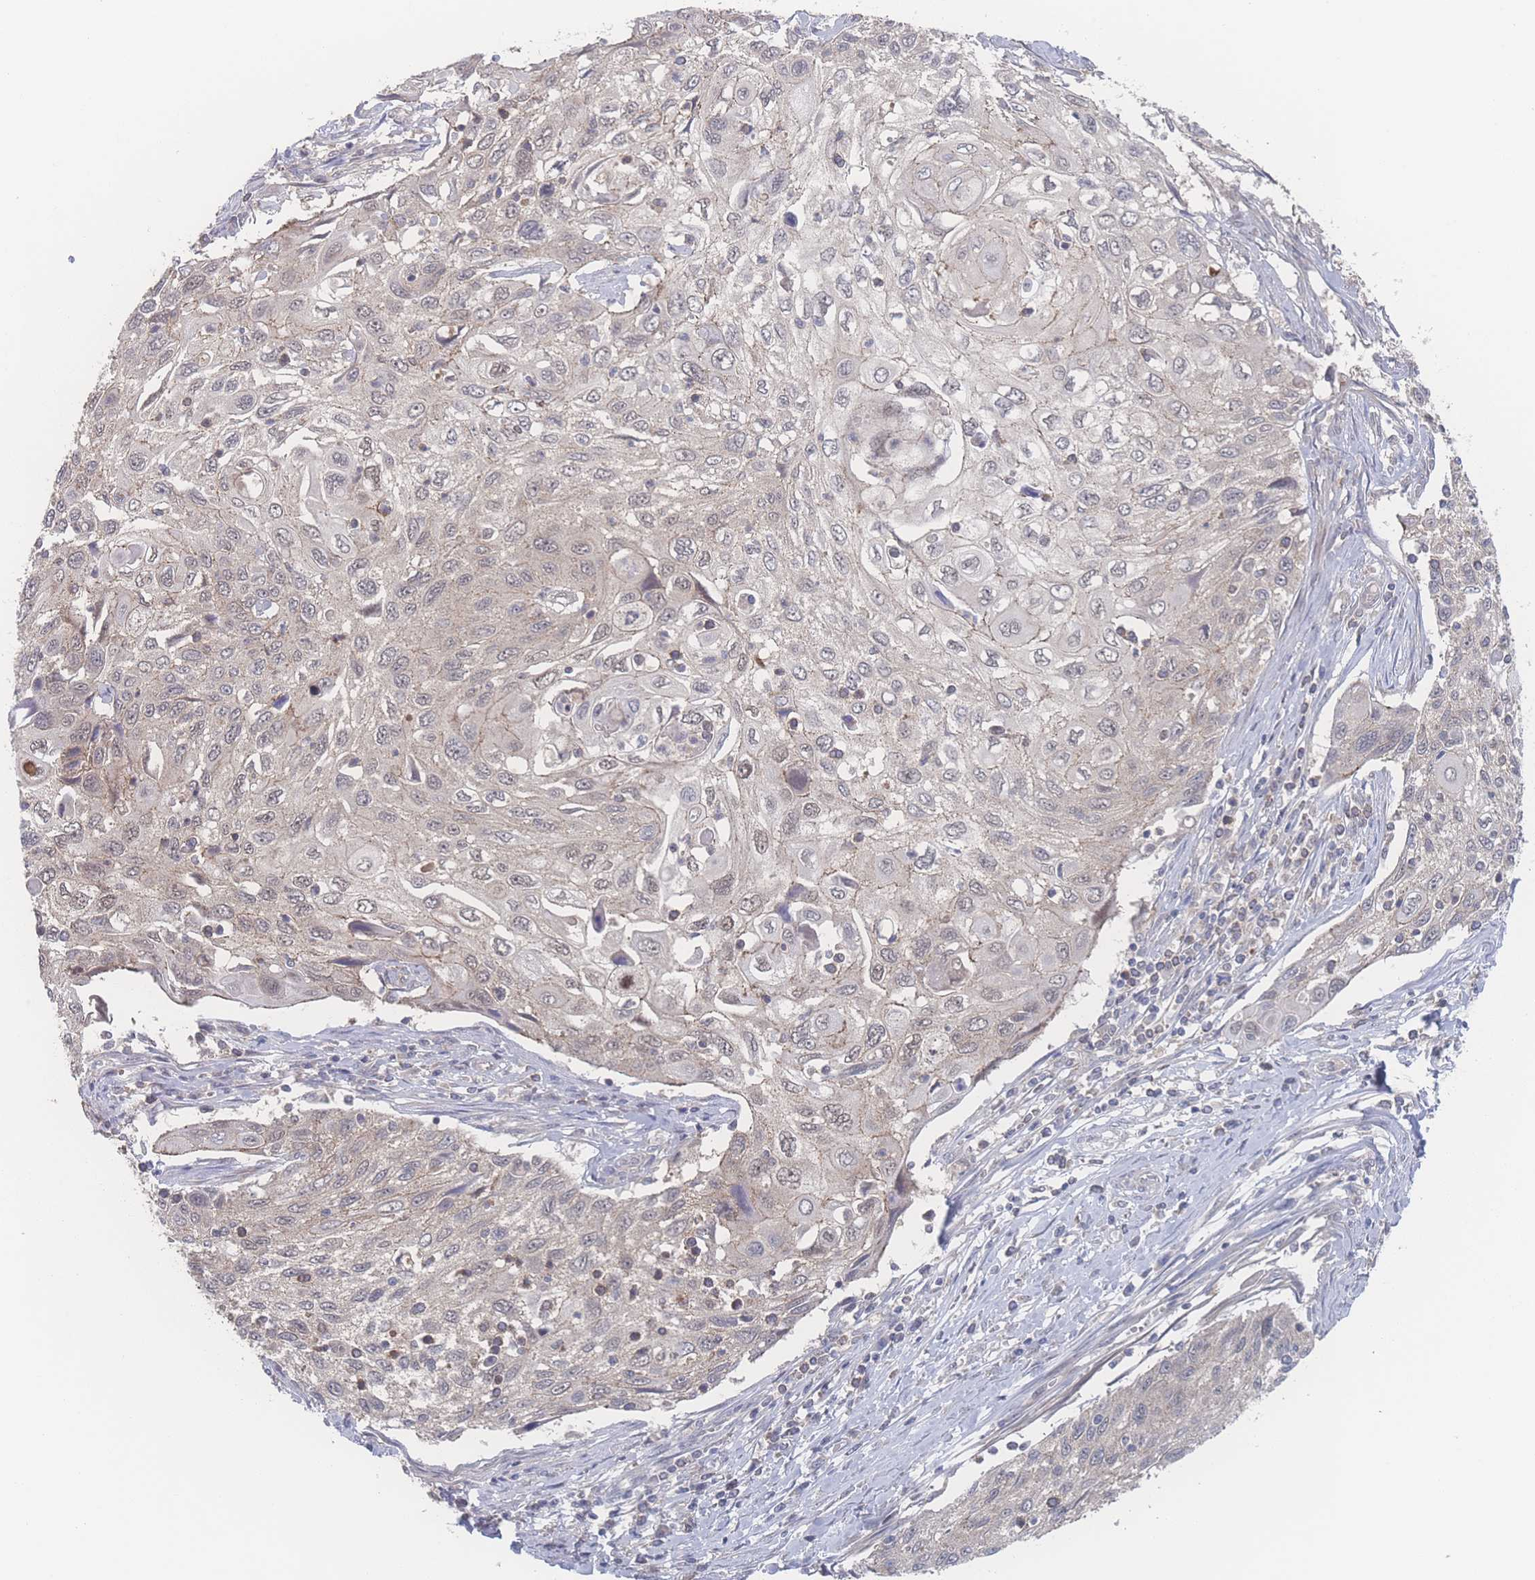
{"staining": {"intensity": "weak", "quantity": "25%-75%", "location": "cytoplasmic/membranous,nuclear"}, "tissue": "cervical cancer", "cell_type": "Tumor cells", "image_type": "cancer", "snomed": [{"axis": "morphology", "description": "Squamous cell carcinoma, NOS"}, {"axis": "topography", "description": "Cervix"}], "caption": "Human cervical cancer (squamous cell carcinoma) stained with a brown dye reveals weak cytoplasmic/membranous and nuclear positive expression in approximately 25%-75% of tumor cells.", "gene": "NBEAL1", "patient": {"sex": "female", "age": 70}}